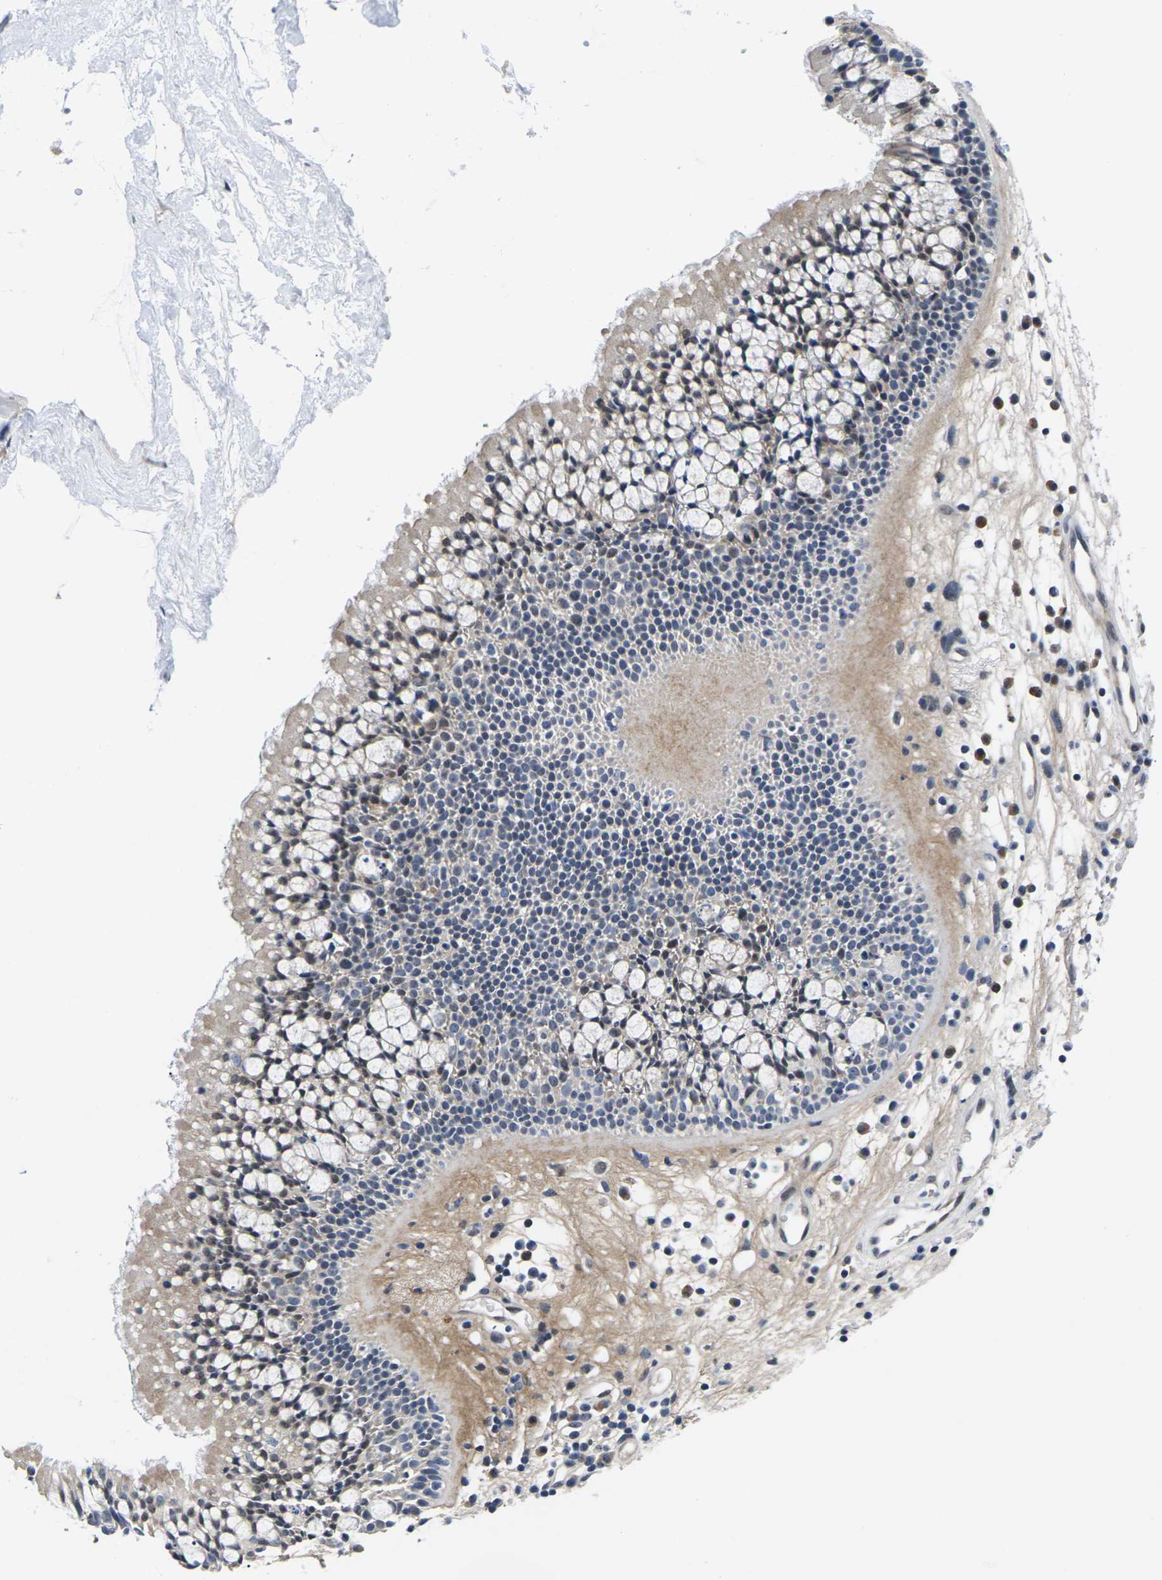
{"staining": {"intensity": "weak", "quantity": "25%-75%", "location": "cytoplasmic/membranous"}, "tissue": "nasopharynx", "cell_type": "Respiratory epithelial cells", "image_type": "normal", "snomed": [{"axis": "morphology", "description": "Normal tissue, NOS"}, {"axis": "morphology", "description": "Inflammation, NOS"}, {"axis": "topography", "description": "Nasopharynx"}], "caption": "Nasopharynx stained with a protein marker shows weak staining in respiratory epithelial cells.", "gene": "ST6GAL2", "patient": {"sex": "male", "age": 48}}